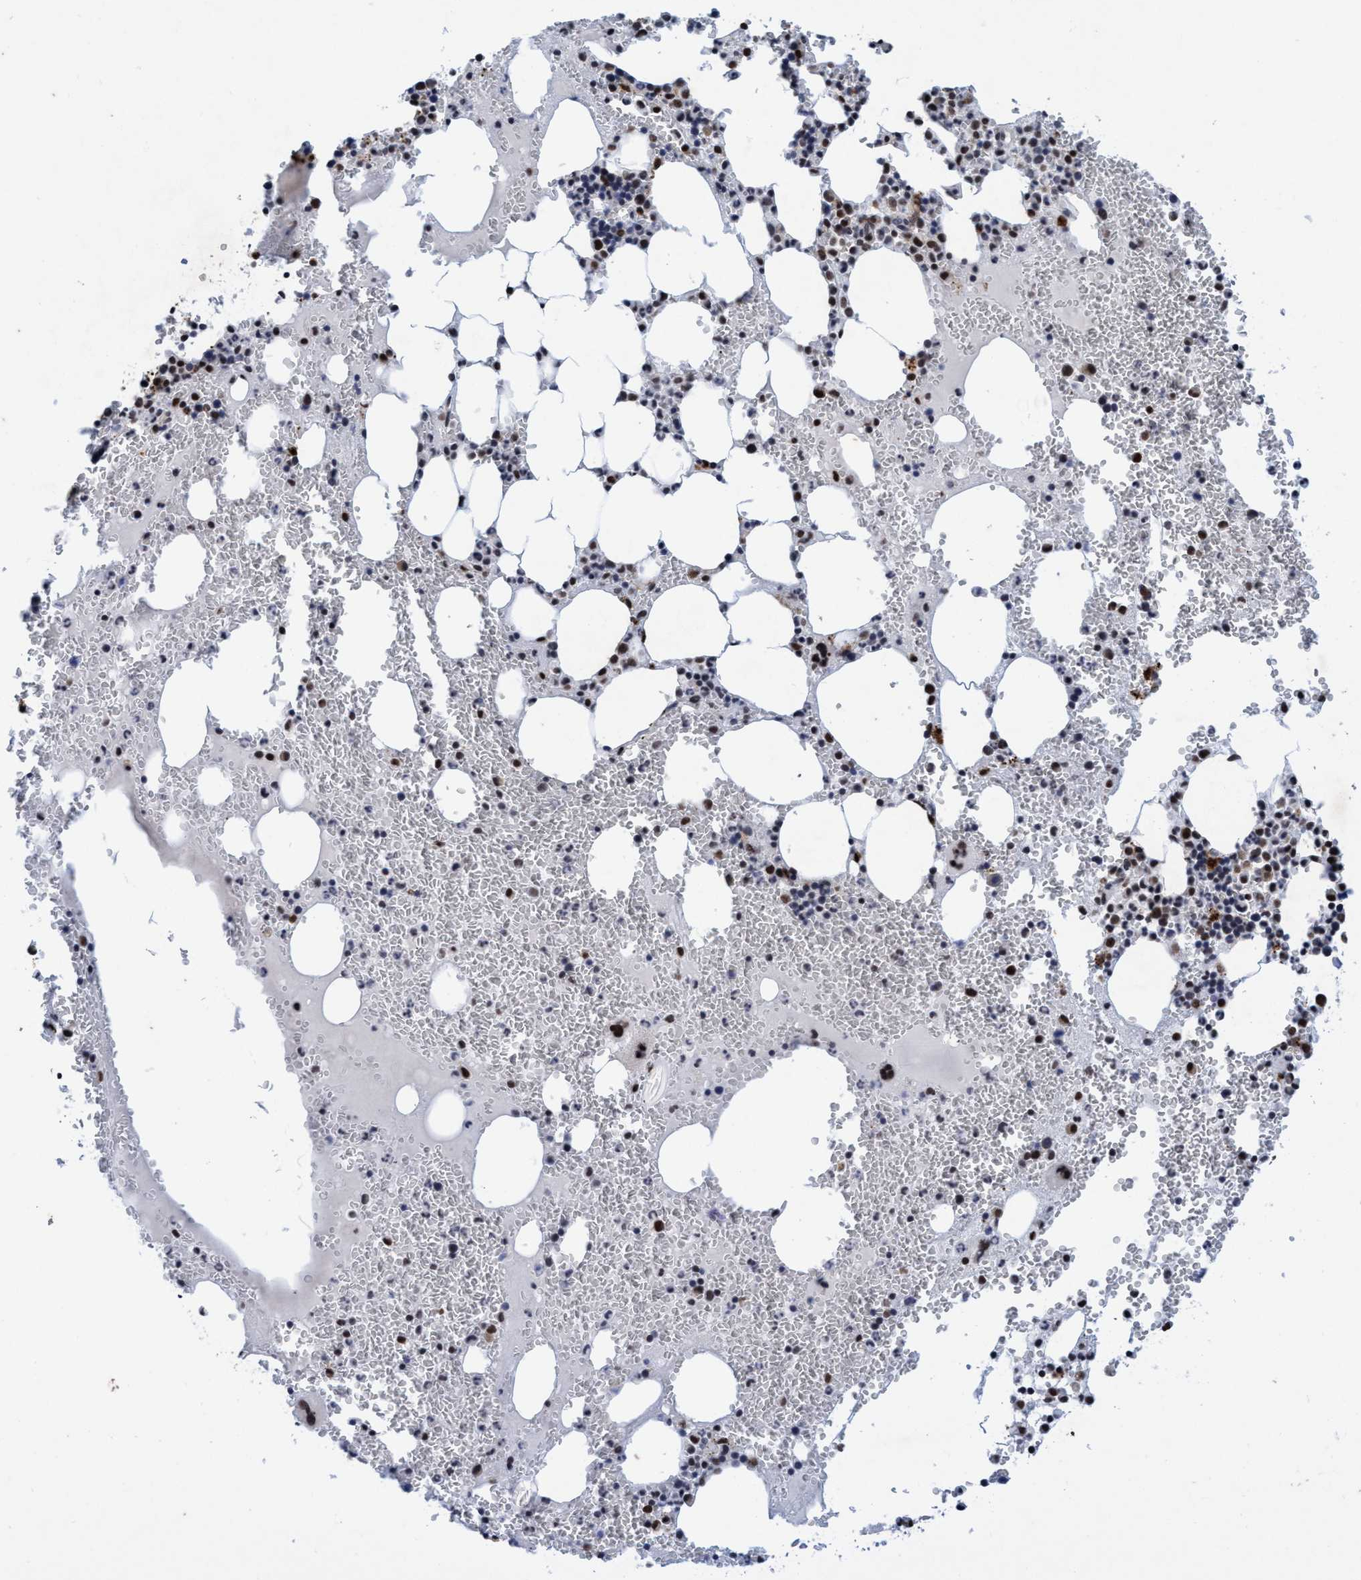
{"staining": {"intensity": "strong", "quantity": ">75%", "location": "nuclear"}, "tissue": "bone marrow", "cell_type": "Hematopoietic cells", "image_type": "normal", "snomed": [{"axis": "morphology", "description": "Normal tissue, NOS"}, {"axis": "morphology", "description": "Inflammation, NOS"}, {"axis": "topography", "description": "Bone marrow"}], "caption": "An image of human bone marrow stained for a protein shows strong nuclear brown staining in hematopoietic cells. Using DAB (brown) and hematoxylin (blue) stains, captured at high magnification using brightfield microscopy.", "gene": "GLT6D1", "patient": {"sex": "female", "age": 67}}